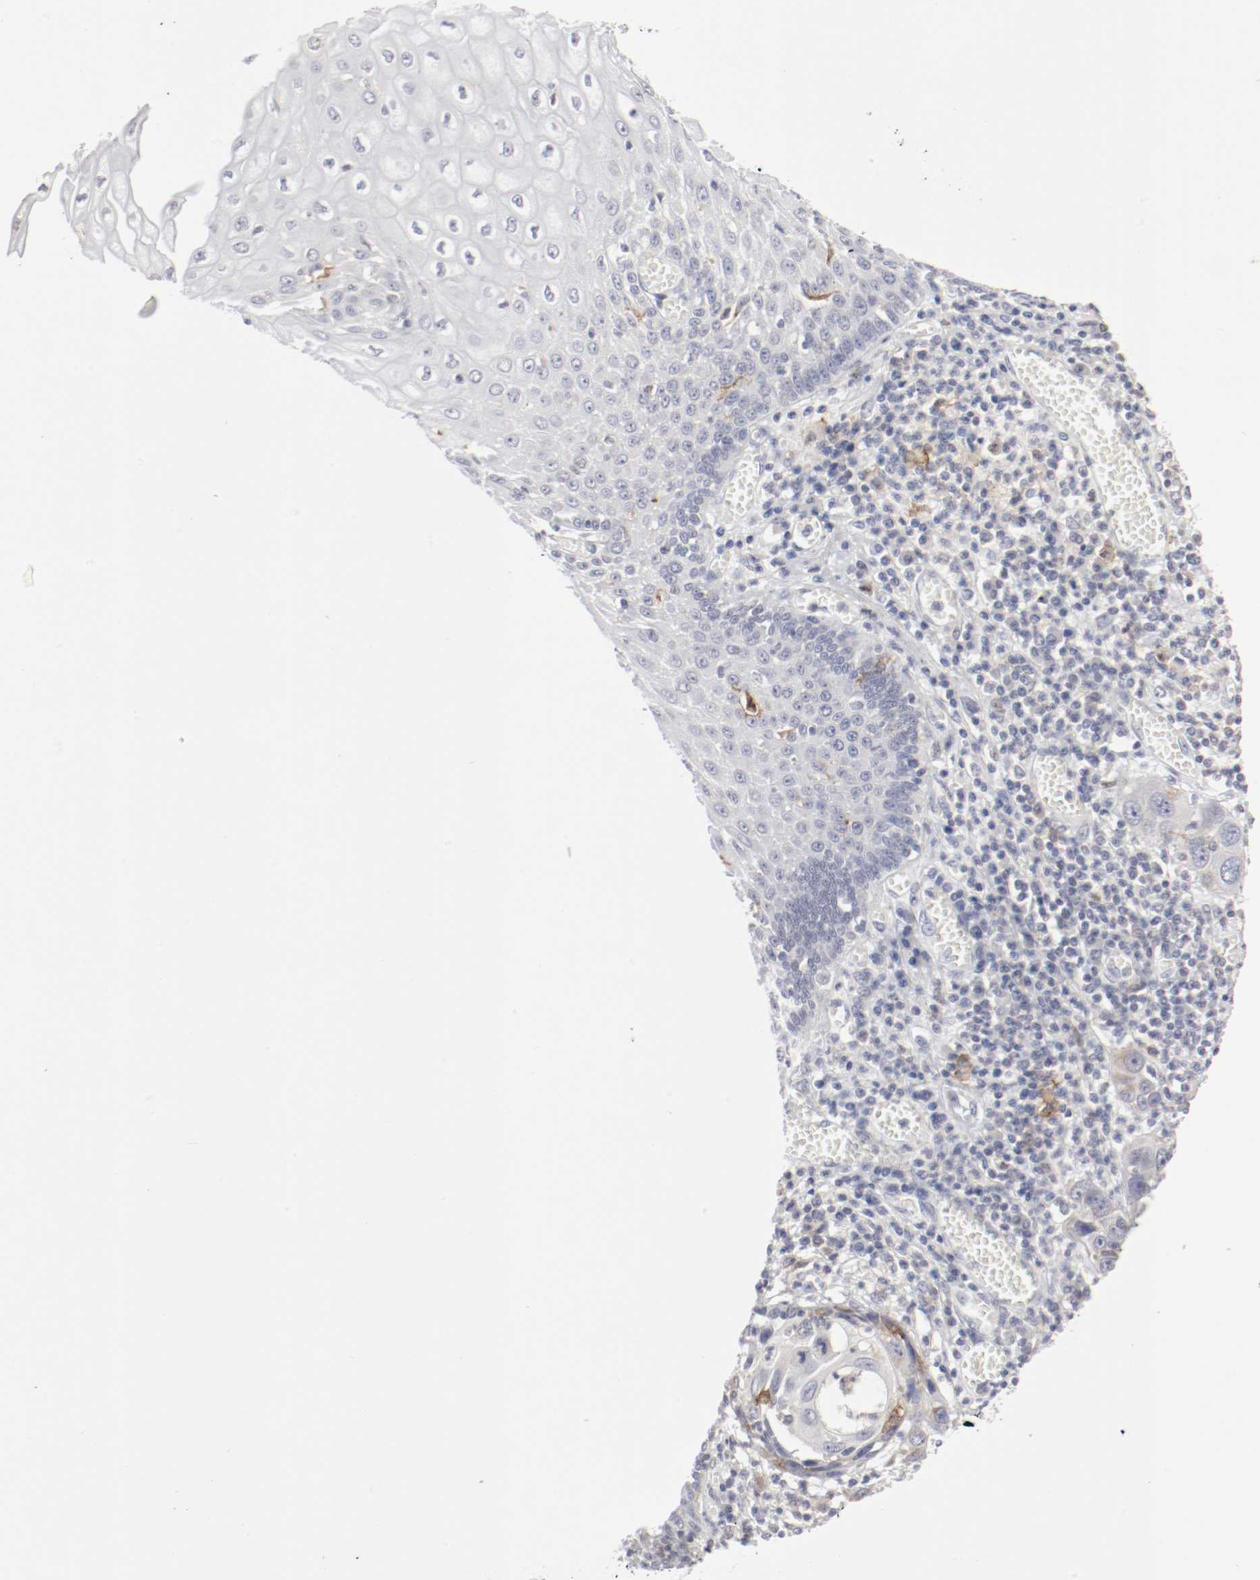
{"staining": {"intensity": "weak", "quantity": "<25%", "location": "cytoplasmic/membranous"}, "tissue": "esophagus", "cell_type": "Squamous epithelial cells", "image_type": "normal", "snomed": [{"axis": "morphology", "description": "Normal tissue, NOS"}, {"axis": "morphology", "description": "Squamous cell carcinoma, NOS"}, {"axis": "topography", "description": "Esophagus"}], "caption": "DAB immunohistochemical staining of normal esophagus shows no significant expression in squamous epithelial cells. The staining was performed using DAB to visualize the protein expression in brown, while the nuclei were stained in blue with hematoxylin (Magnification: 20x).", "gene": "ITGAX", "patient": {"sex": "male", "age": 65}}